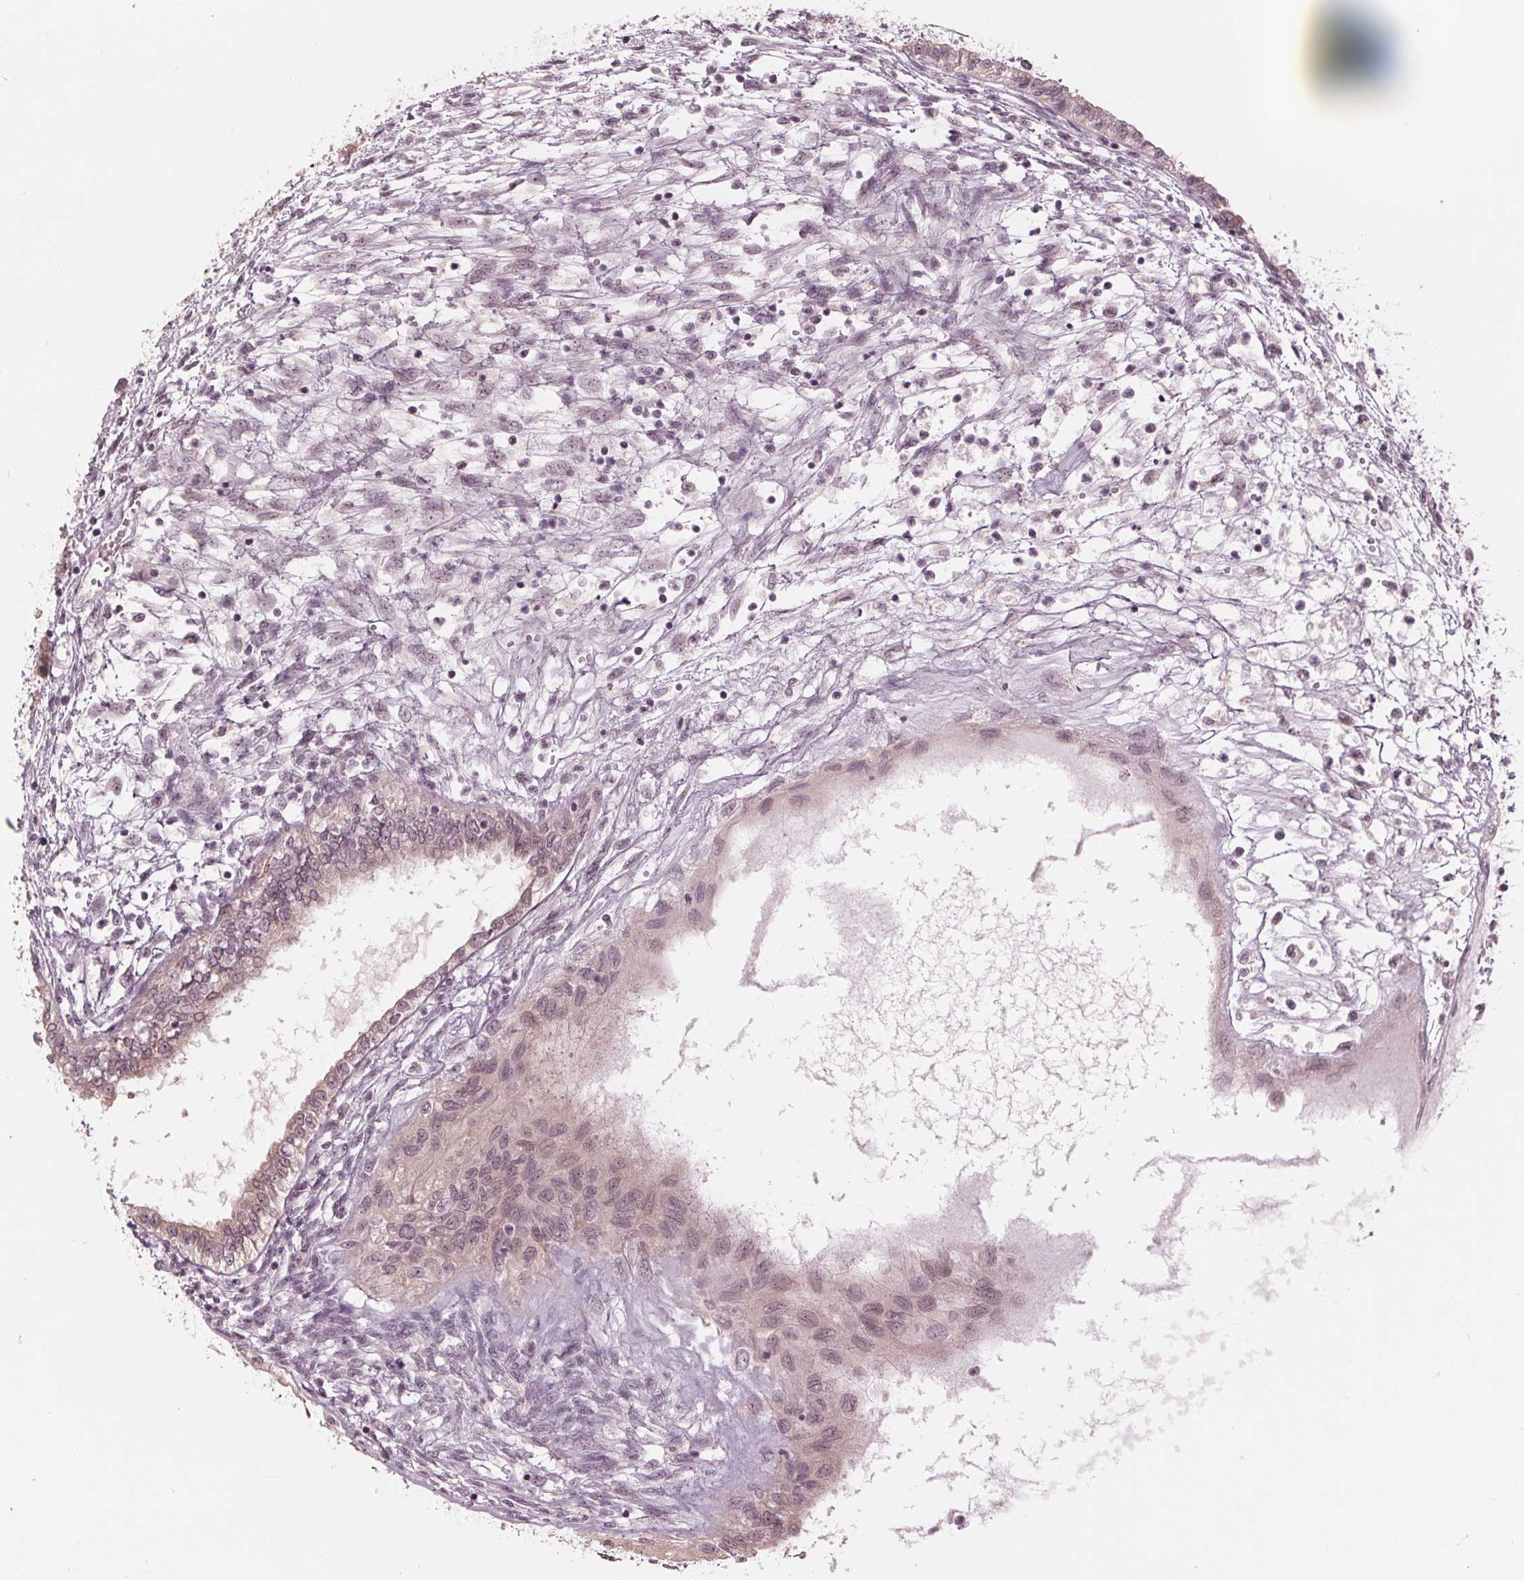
{"staining": {"intensity": "weak", "quantity": "<25%", "location": "cytoplasmic/membranous,nuclear"}, "tissue": "testis cancer", "cell_type": "Tumor cells", "image_type": "cancer", "snomed": [{"axis": "morphology", "description": "Carcinoma, Embryonal, NOS"}, {"axis": "topography", "description": "Testis"}], "caption": "Micrograph shows no significant protein expression in tumor cells of testis cancer.", "gene": "SLX4", "patient": {"sex": "male", "age": 37}}